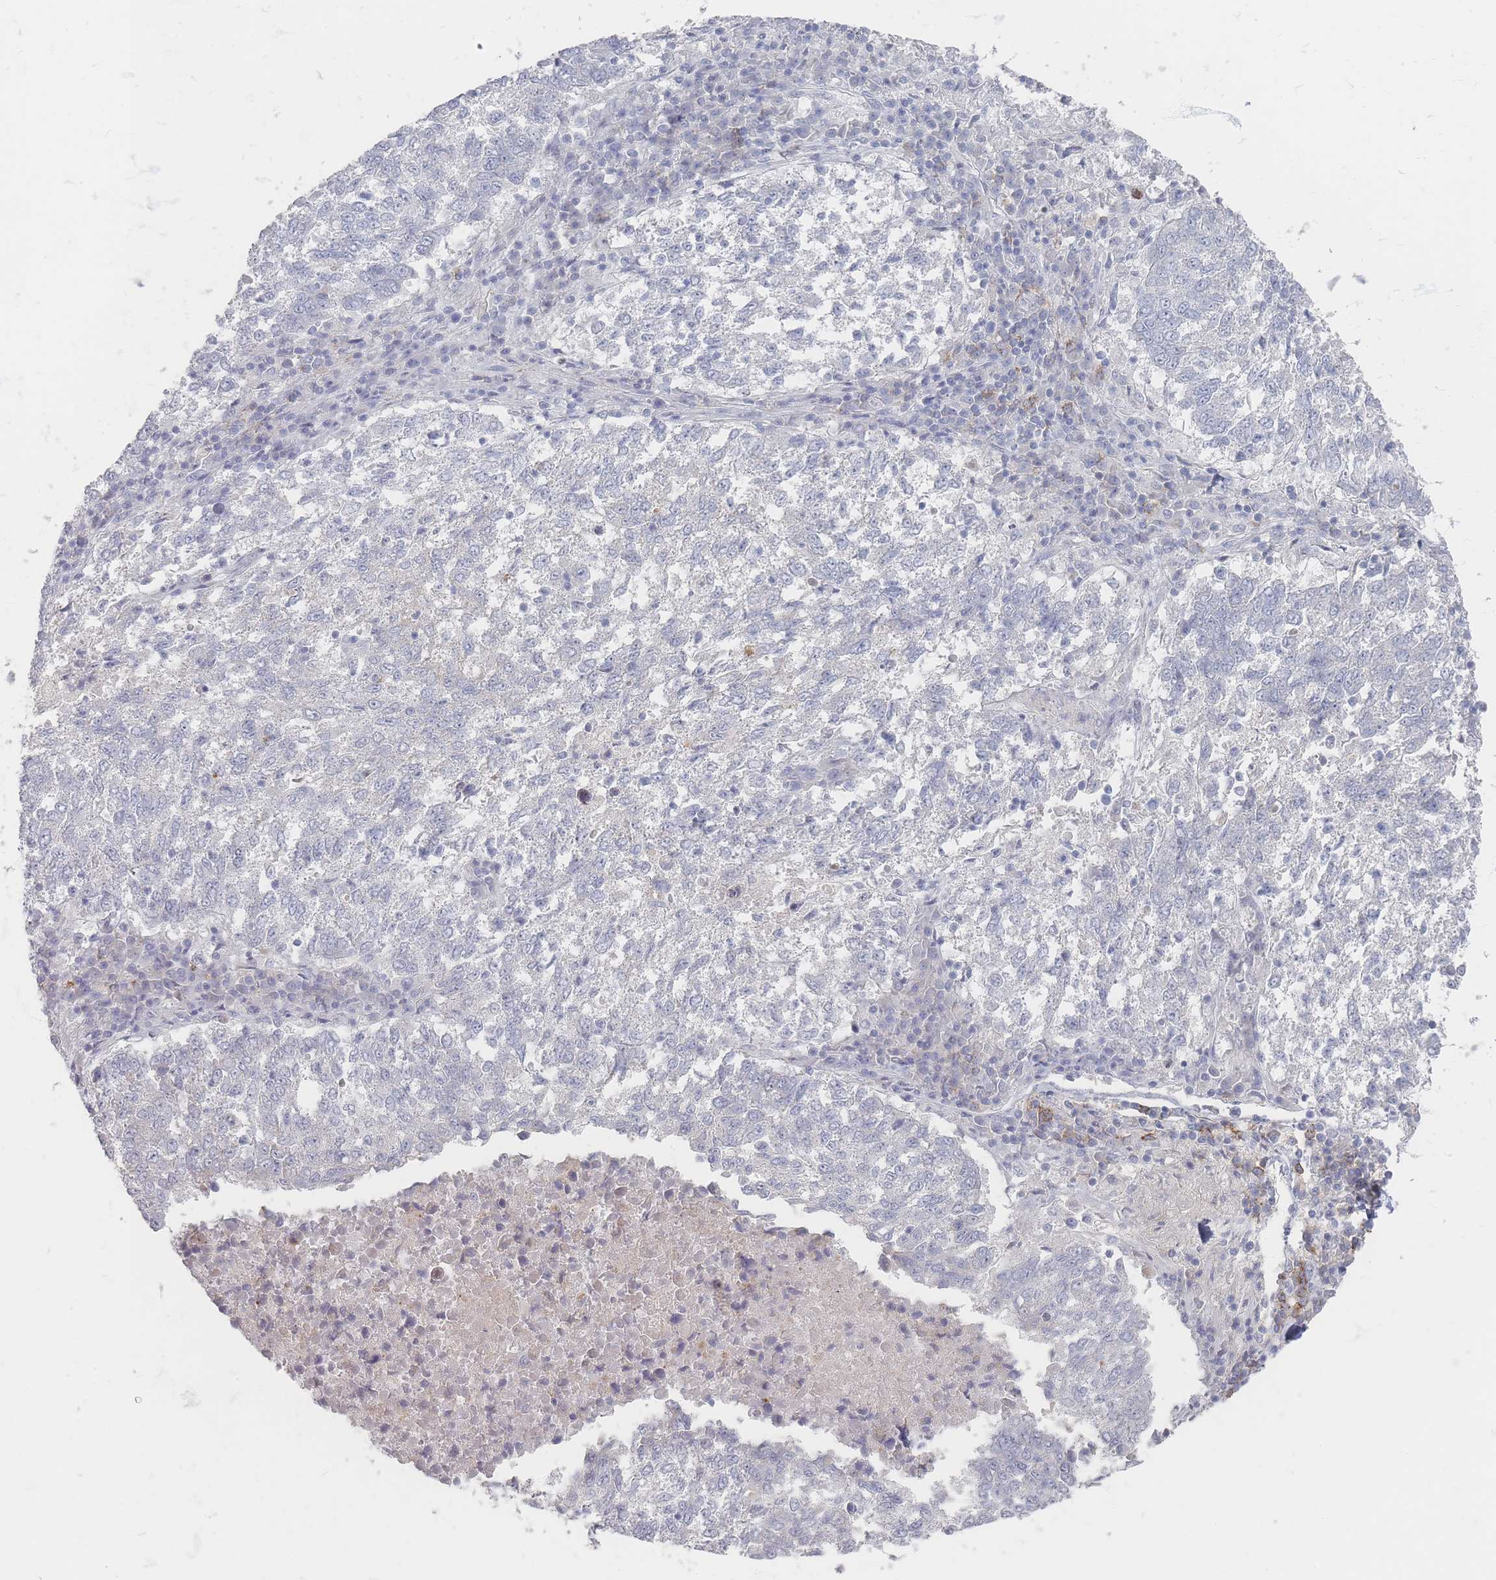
{"staining": {"intensity": "negative", "quantity": "none", "location": "none"}, "tissue": "lung cancer", "cell_type": "Tumor cells", "image_type": "cancer", "snomed": [{"axis": "morphology", "description": "Squamous cell carcinoma, NOS"}, {"axis": "topography", "description": "Lung"}], "caption": "Immunohistochemistry histopathology image of human lung cancer stained for a protein (brown), which exhibits no expression in tumor cells.", "gene": "CD37", "patient": {"sex": "male", "age": 73}}